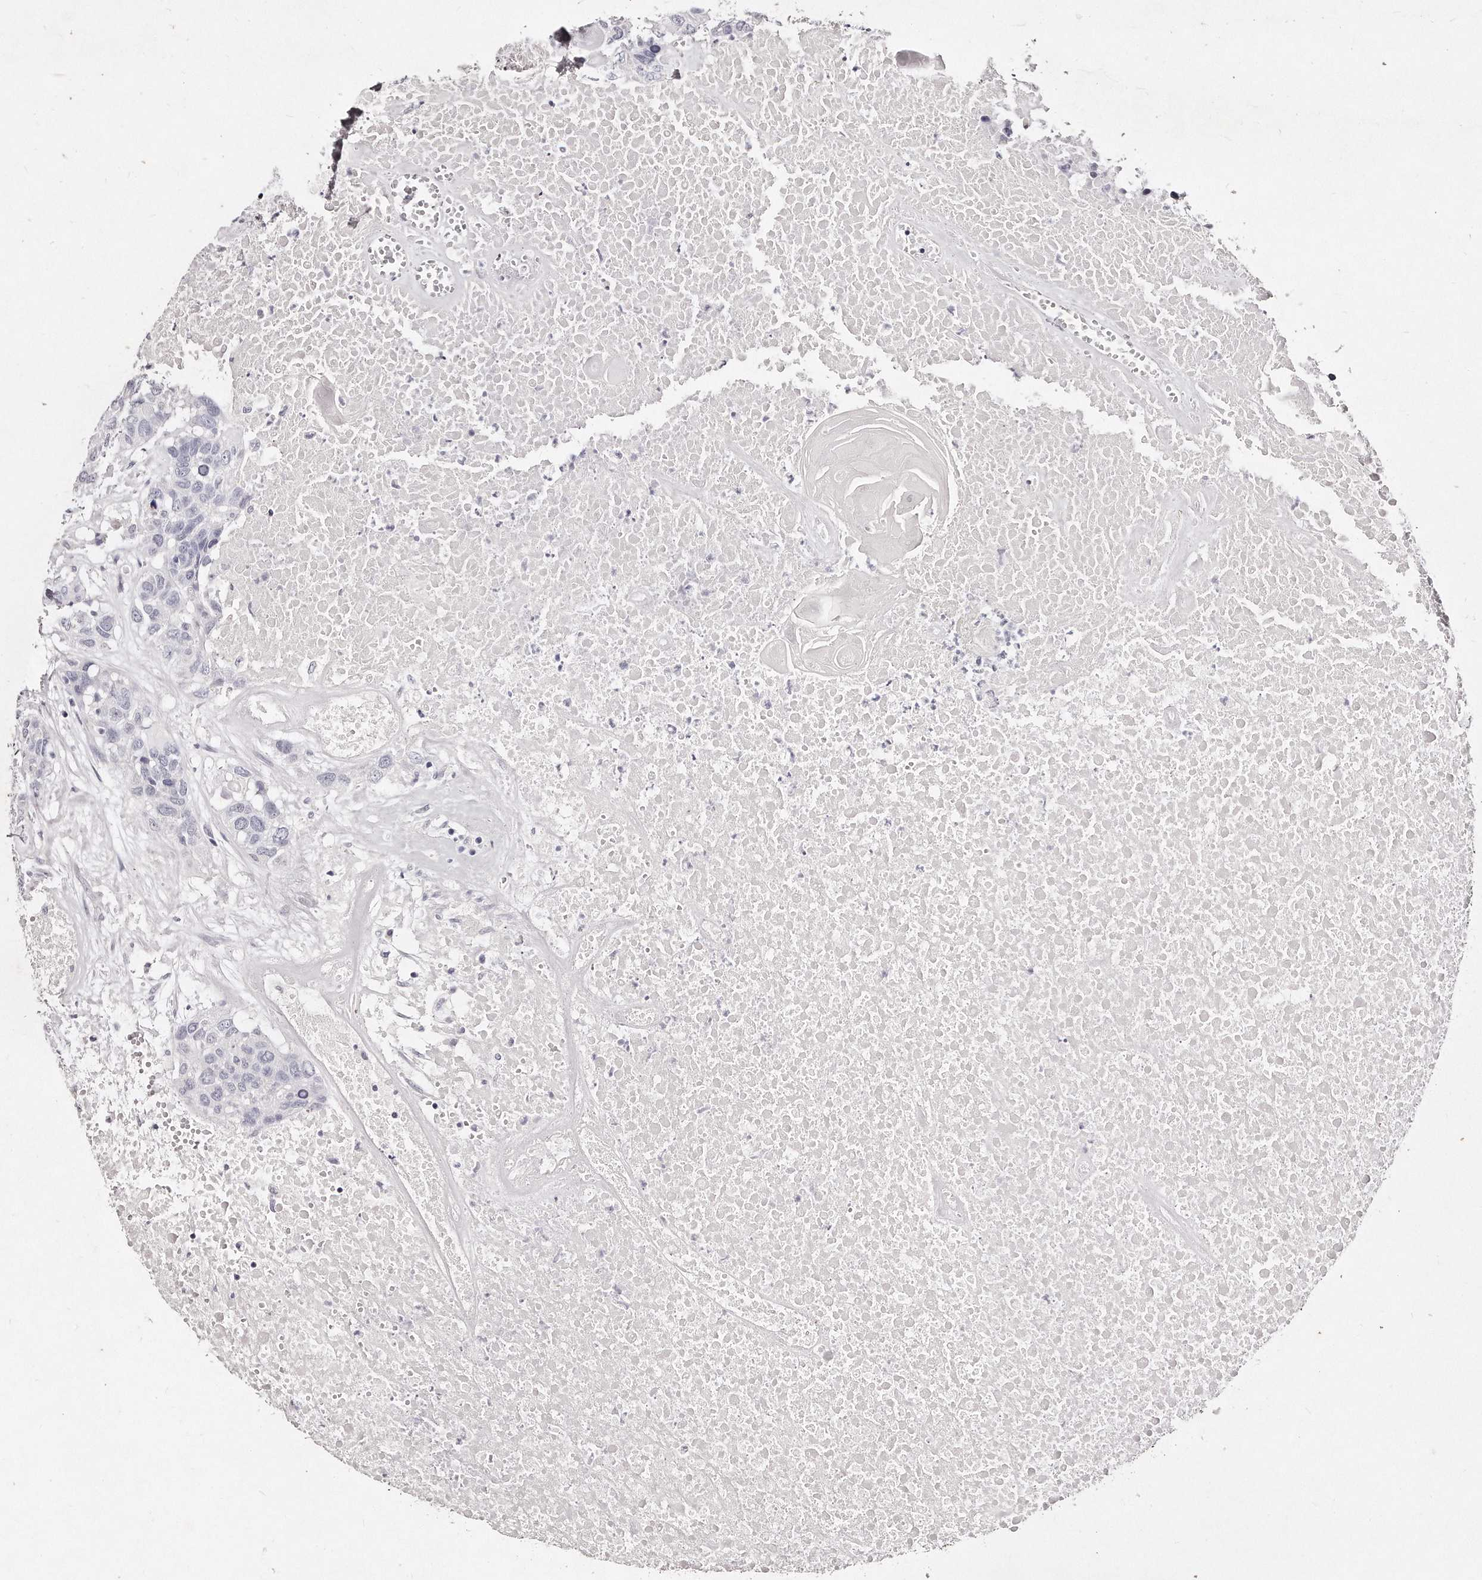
{"staining": {"intensity": "negative", "quantity": "none", "location": "none"}, "tissue": "head and neck cancer", "cell_type": "Tumor cells", "image_type": "cancer", "snomed": [{"axis": "morphology", "description": "Squamous cell carcinoma, NOS"}, {"axis": "topography", "description": "Head-Neck"}], "caption": "Tumor cells show no significant protein positivity in squamous cell carcinoma (head and neck).", "gene": "GDA", "patient": {"sex": "male", "age": 66}}